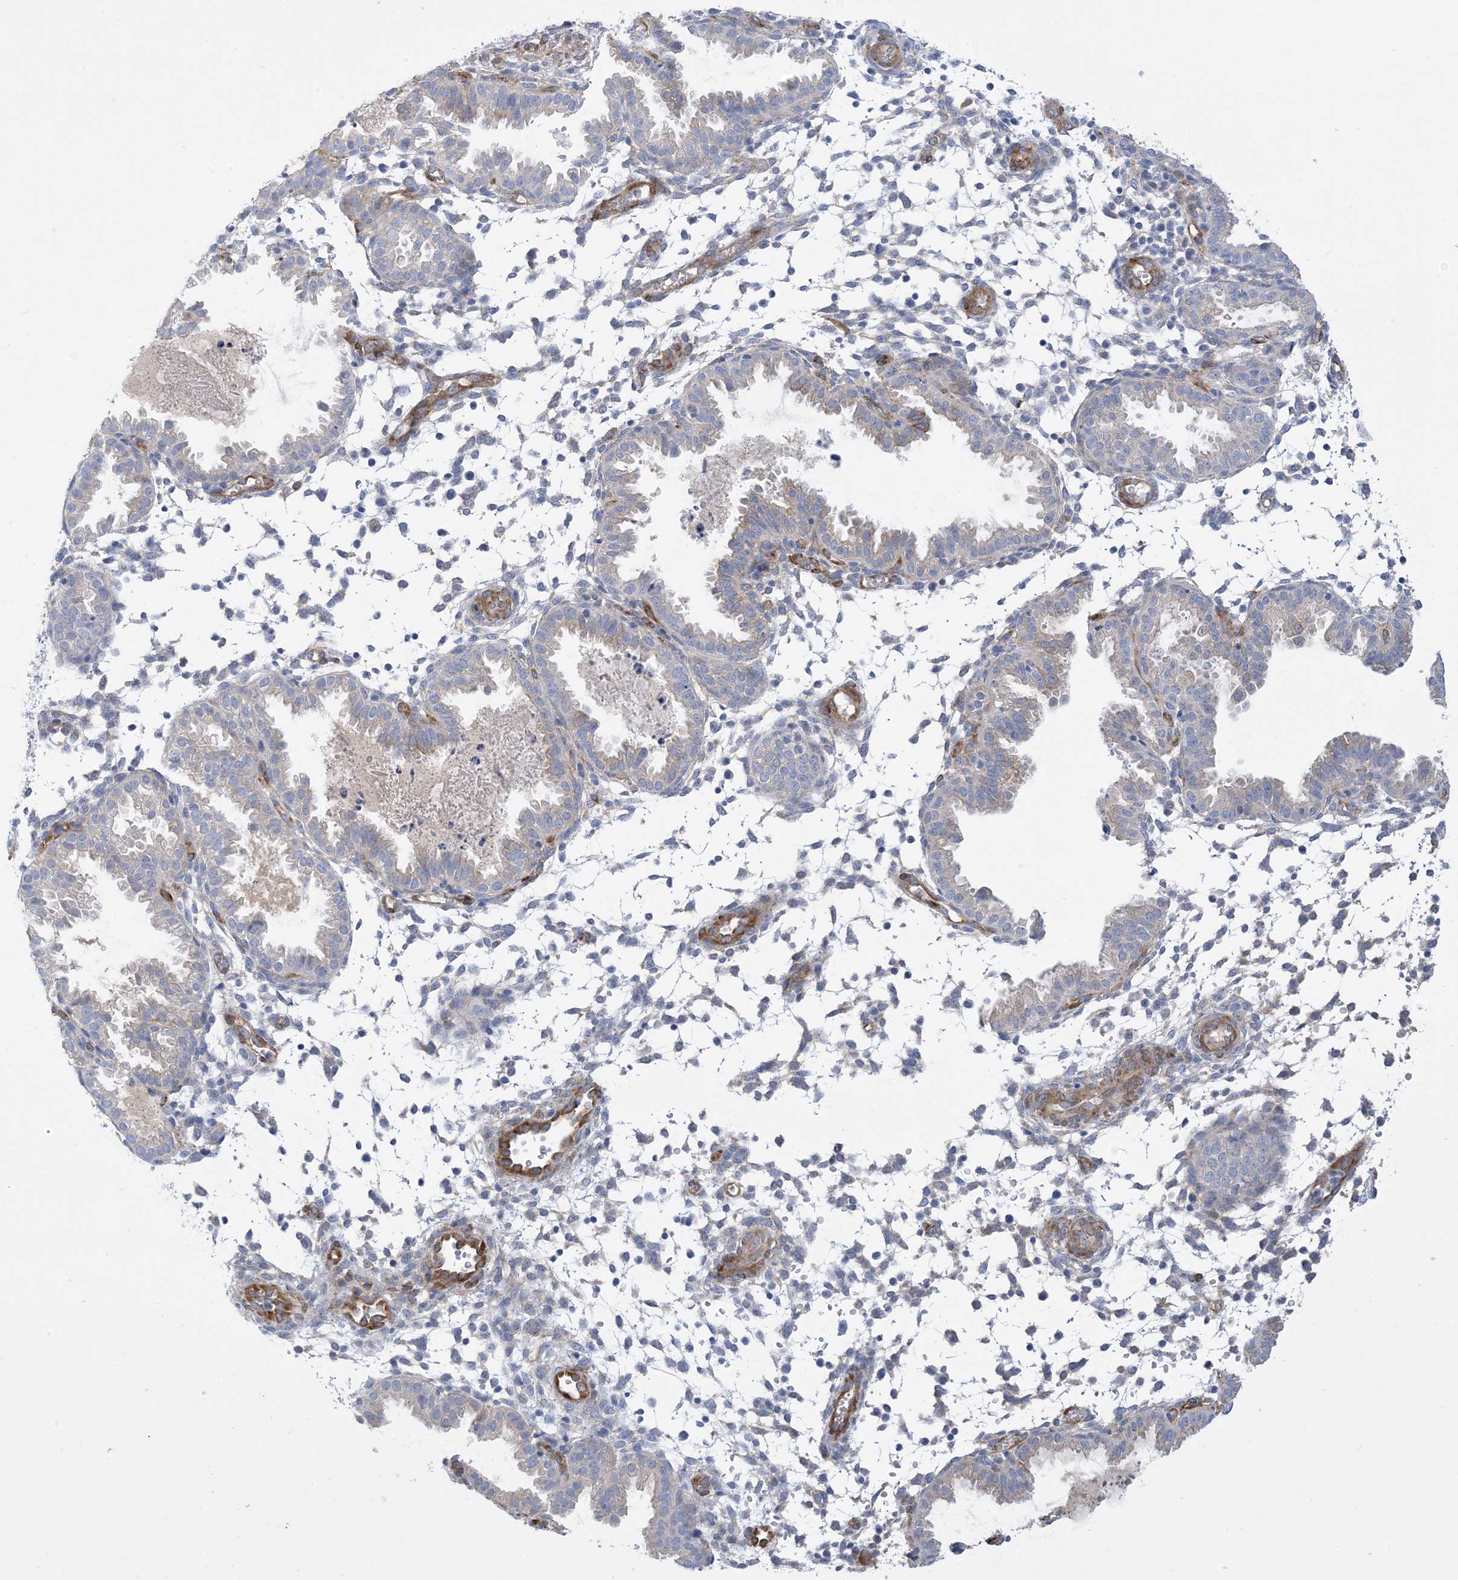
{"staining": {"intensity": "negative", "quantity": "none", "location": "none"}, "tissue": "endometrium", "cell_type": "Cells in endometrial stroma", "image_type": "normal", "snomed": [{"axis": "morphology", "description": "Normal tissue, NOS"}, {"axis": "topography", "description": "Endometrium"}], "caption": "Histopathology image shows no significant protein staining in cells in endometrial stroma of unremarkable endometrium.", "gene": "RBMS3", "patient": {"sex": "female", "age": 33}}